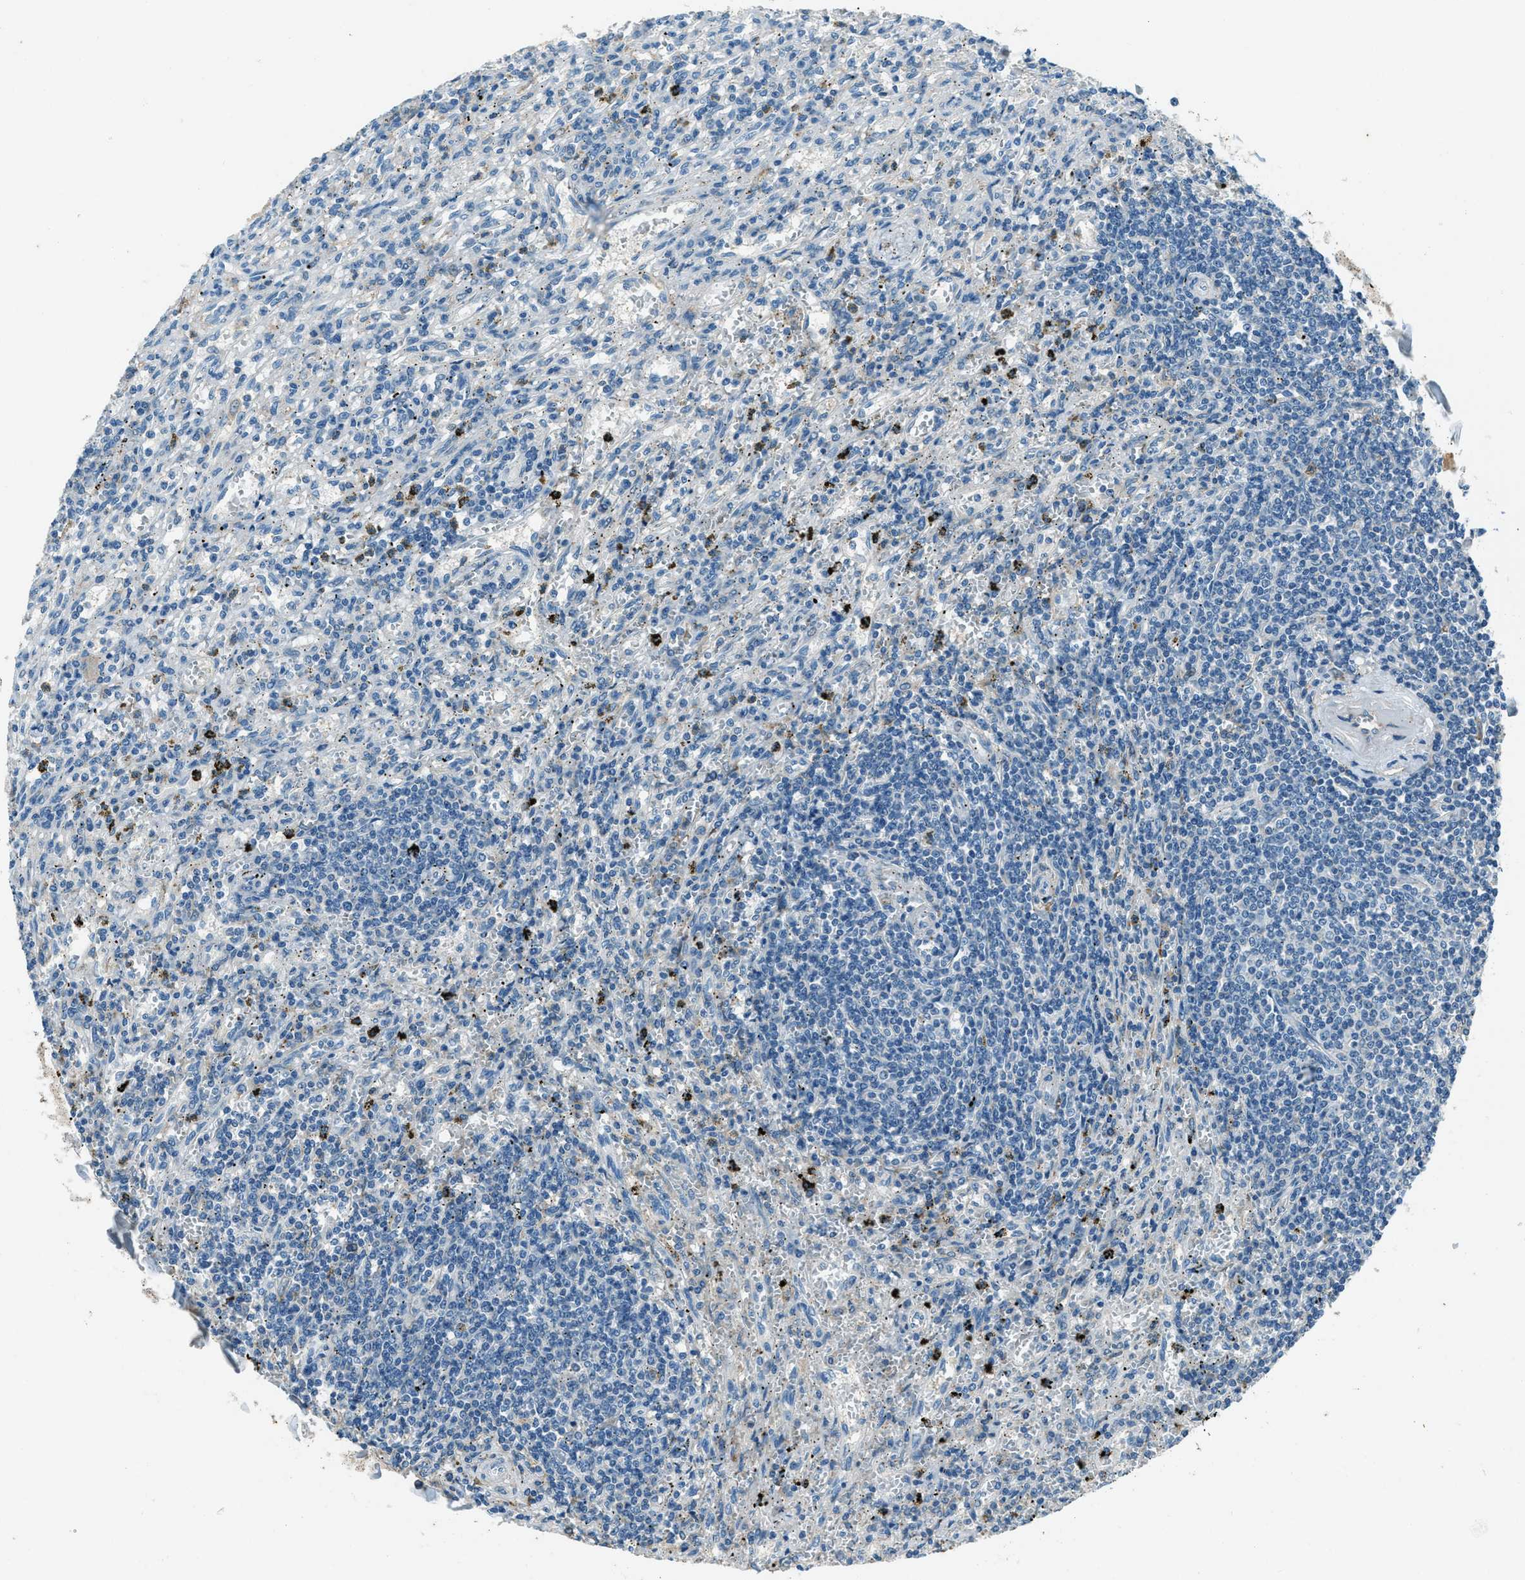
{"staining": {"intensity": "negative", "quantity": "none", "location": "none"}, "tissue": "lymphoma", "cell_type": "Tumor cells", "image_type": "cancer", "snomed": [{"axis": "morphology", "description": "Malignant lymphoma, non-Hodgkin's type, Low grade"}, {"axis": "topography", "description": "Spleen"}], "caption": "Protein analysis of lymphoma shows no significant expression in tumor cells.", "gene": "SVIL", "patient": {"sex": "male", "age": 76}}